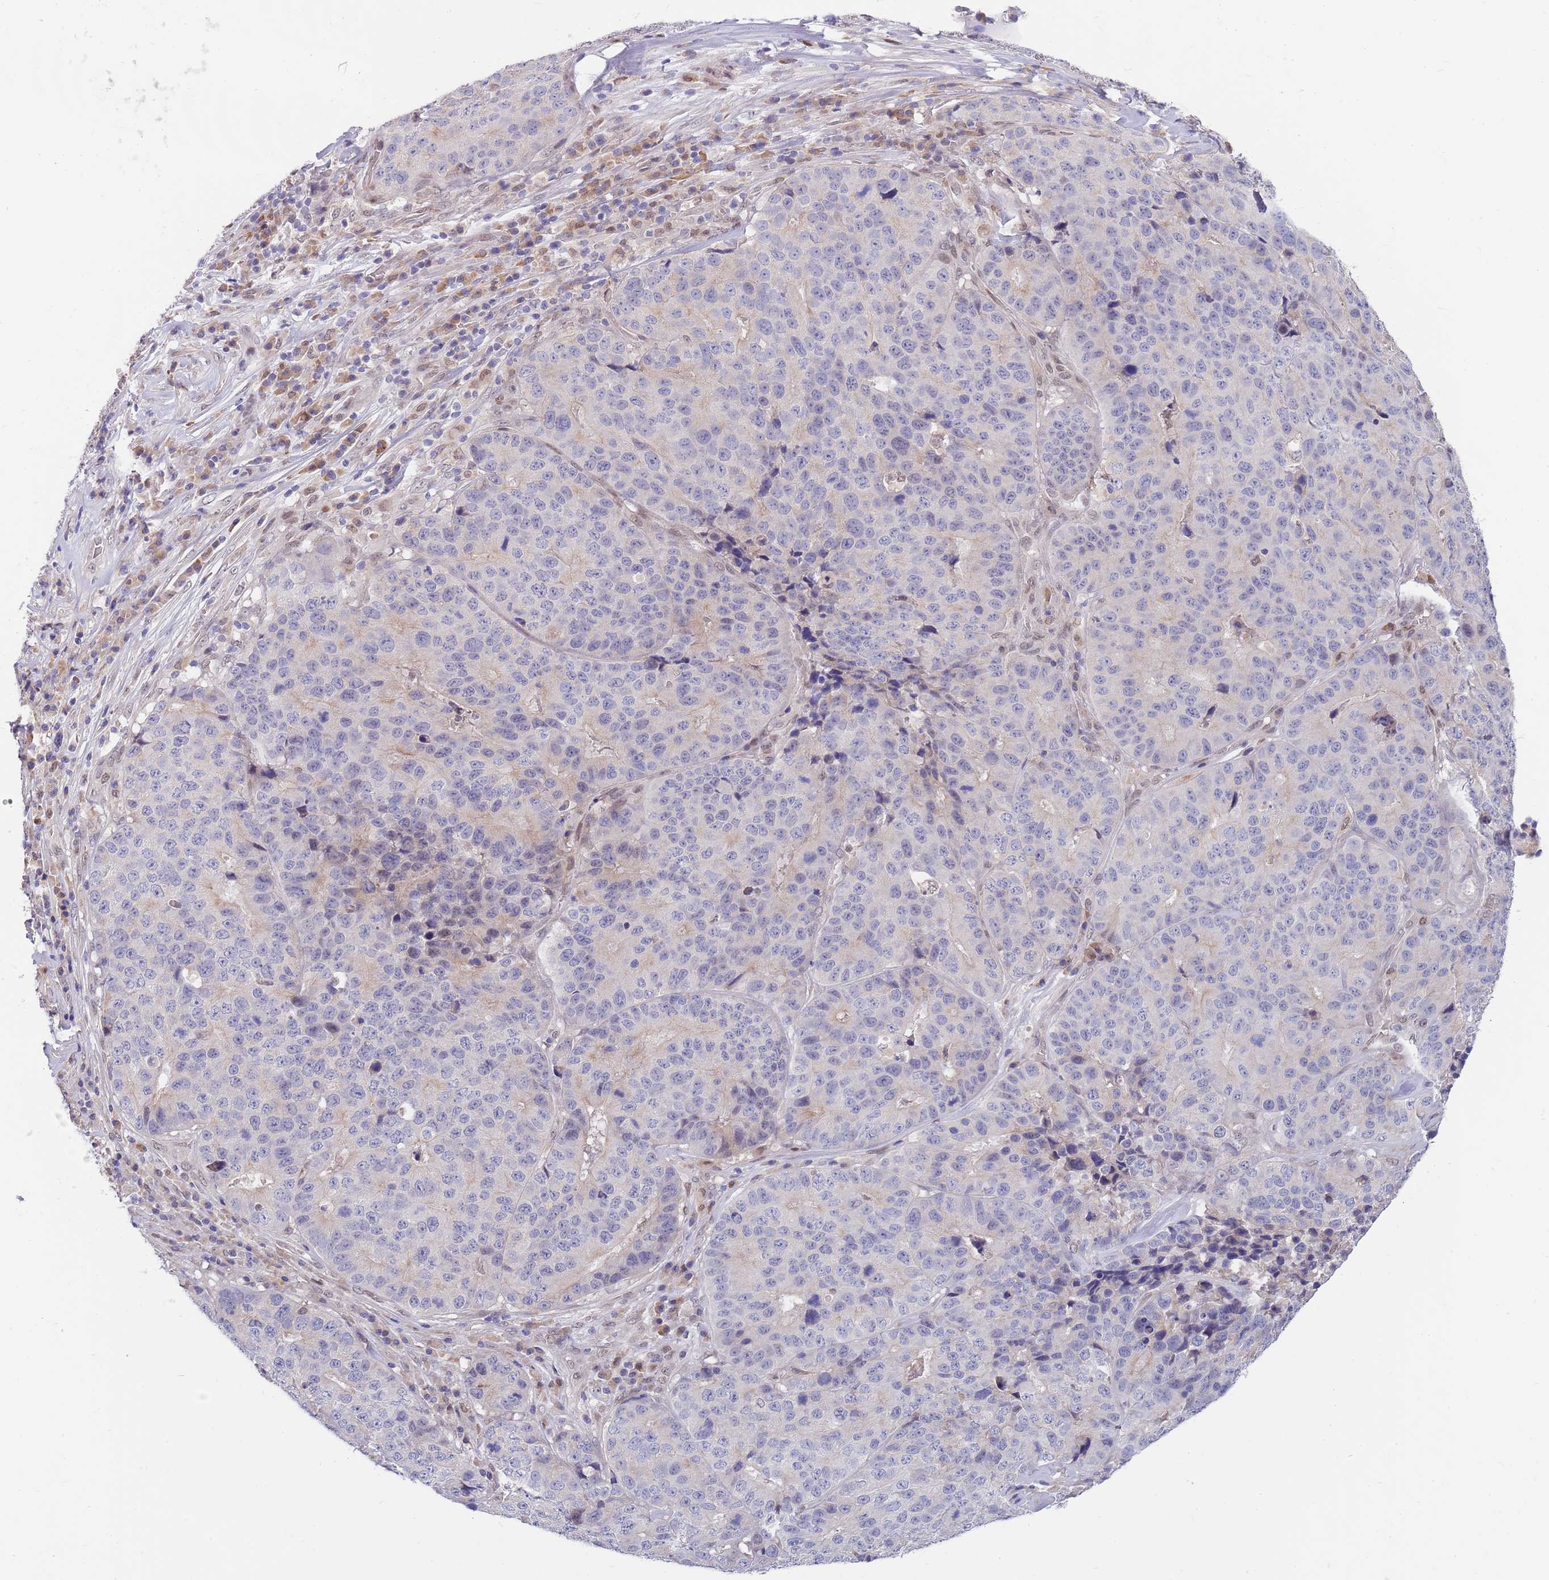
{"staining": {"intensity": "negative", "quantity": "none", "location": "none"}, "tissue": "stomach cancer", "cell_type": "Tumor cells", "image_type": "cancer", "snomed": [{"axis": "morphology", "description": "Adenocarcinoma, NOS"}, {"axis": "topography", "description": "Stomach"}], "caption": "Protein analysis of stomach adenocarcinoma shows no significant staining in tumor cells. Nuclei are stained in blue.", "gene": "NLRP6", "patient": {"sex": "male", "age": 71}}